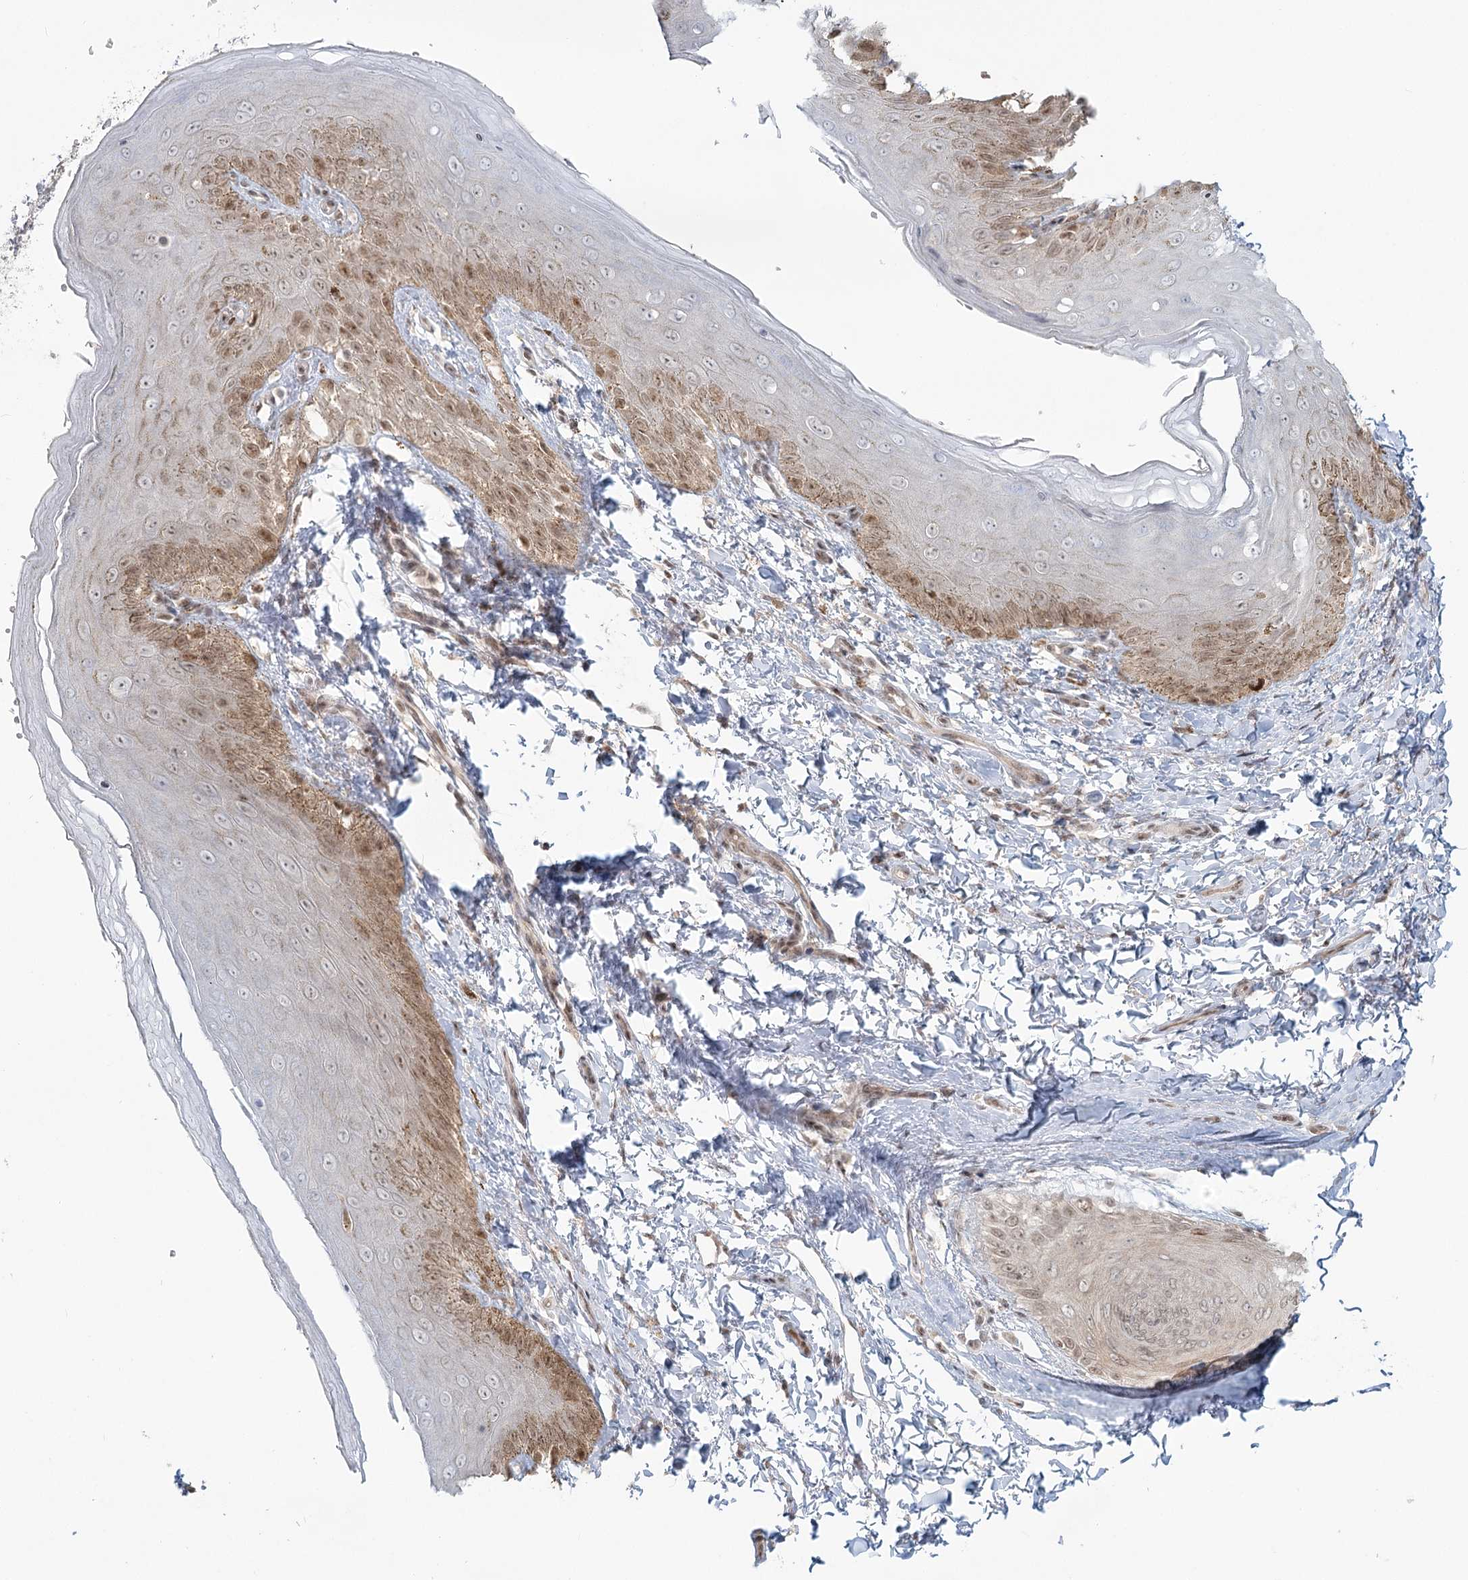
{"staining": {"intensity": "moderate", "quantity": "25%-75%", "location": "nuclear"}, "tissue": "skin", "cell_type": "Epidermal cells", "image_type": "normal", "snomed": [{"axis": "morphology", "description": "Normal tissue, NOS"}, {"axis": "topography", "description": "Anal"}], "caption": "IHC of normal skin exhibits medium levels of moderate nuclear positivity in about 25%-75% of epidermal cells.", "gene": "R3HCC1L", "patient": {"sex": "male", "age": 44}}